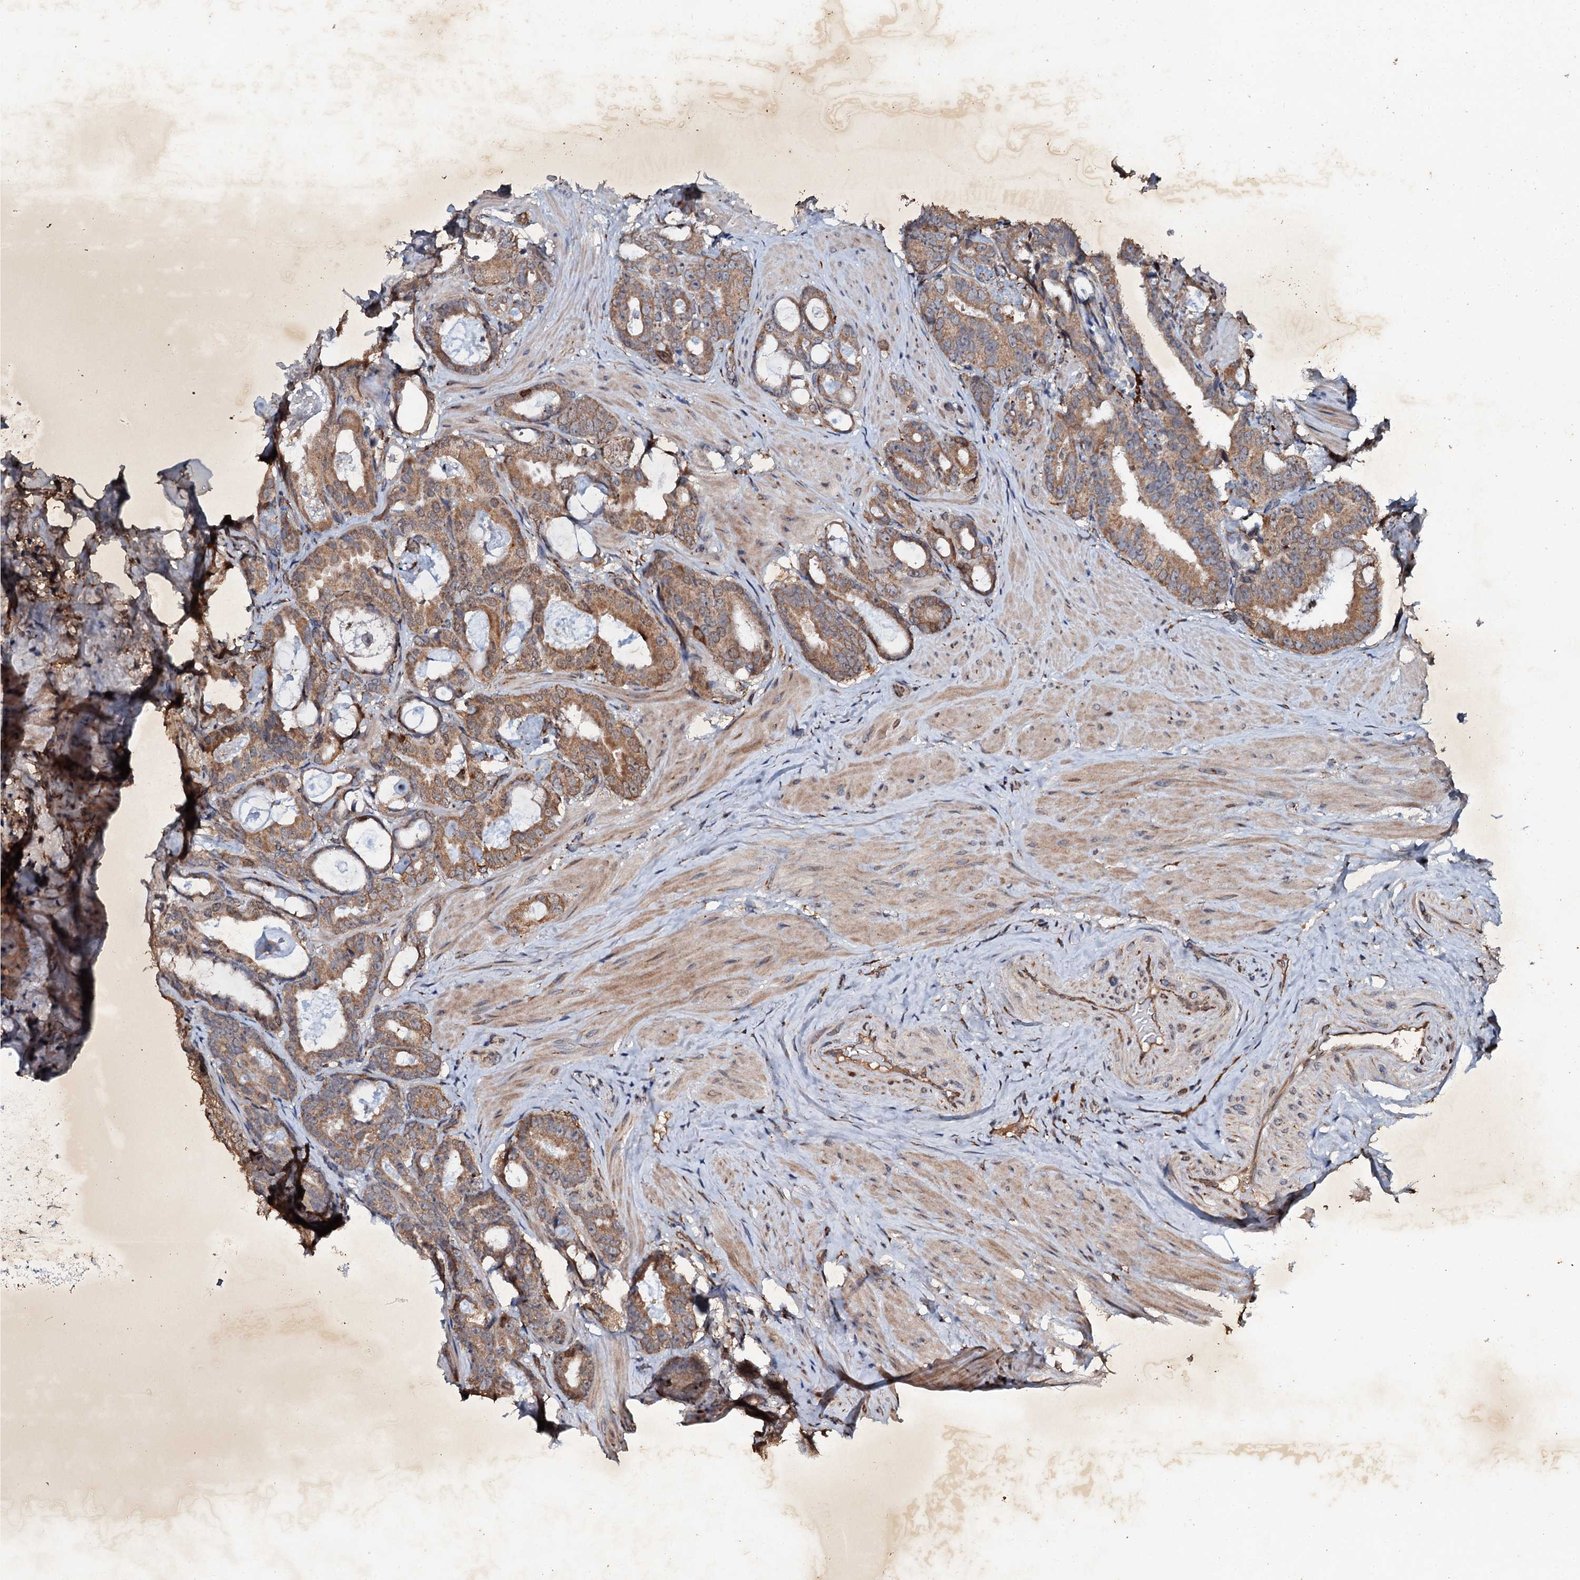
{"staining": {"intensity": "moderate", "quantity": ">75%", "location": "cytoplasmic/membranous"}, "tissue": "prostate cancer", "cell_type": "Tumor cells", "image_type": "cancer", "snomed": [{"axis": "morphology", "description": "Adenocarcinoma, Low grade"}, {"axis": "topography", "description": "Prostate"}], "caption": "Prostate cancer stained with a protein marker displays moderate staining in tumor cells.", "gene": "ADAMTS10", "patient": {"sex": "male", "age": 71}}